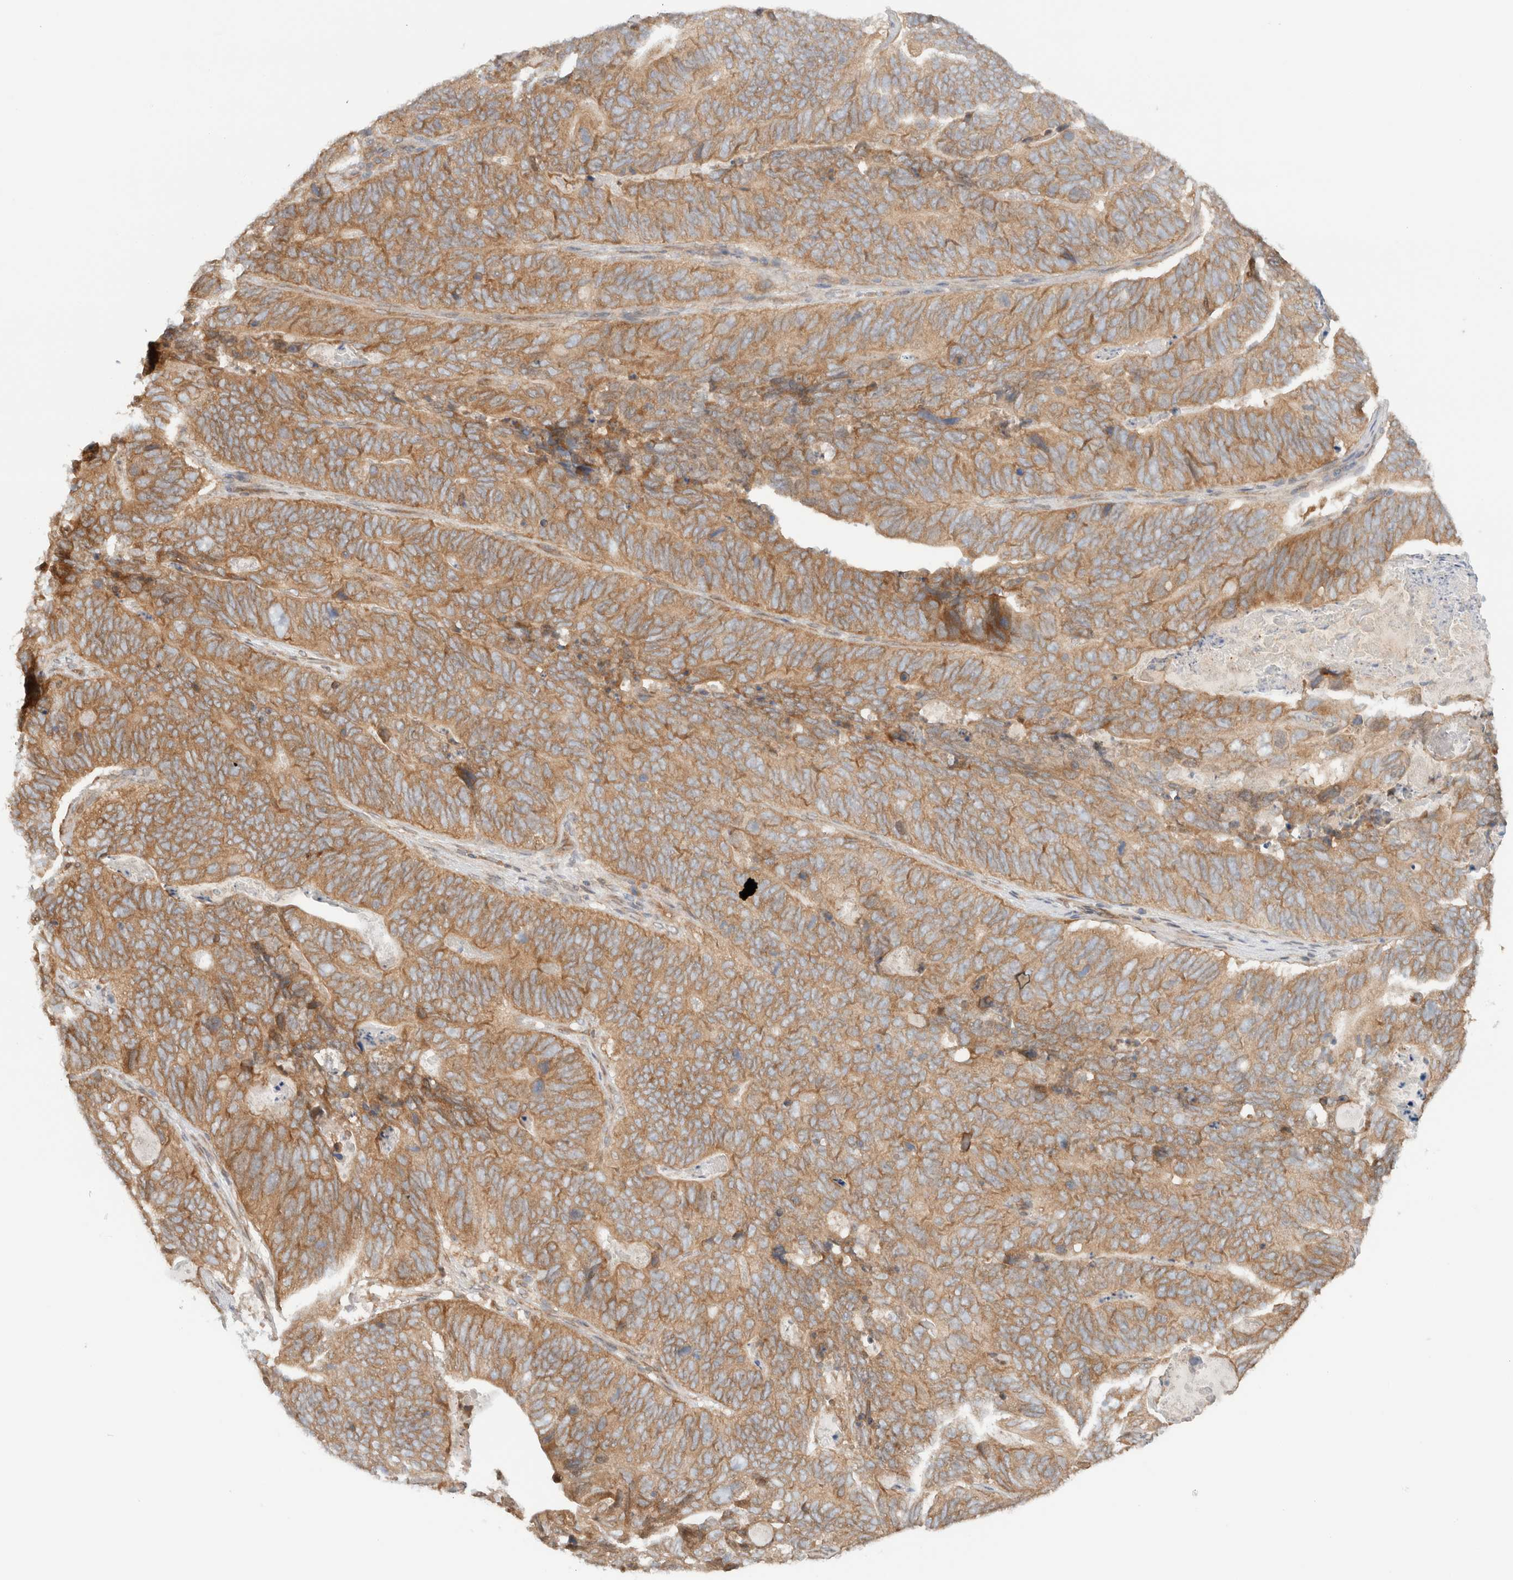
{"staining": {"intensity": "moderate", "quantity": ">75%", "location": "cytoplasmic/membranous"}, "tissue": "stomach cancer", "cell_type": "Tumor cells", "image_type": "cancer", "snomed": [{"axis": "morphology", "description": "Normal tissue, NOS"}, {"axis": "morphology", "description": "Adenocarcinoma, NOS"}, {"axis": "topography", "description": "Stomach"}], "caption": "There is medium levels of moderate cytoplasmic/membranous positivity in tumor cells of adenocarcinoma (stomach), as demonstrated by immunohistochemical staining (brown color).", "gene": "ARFGEF2", "patient": {"sex": "female", "age": 89}}